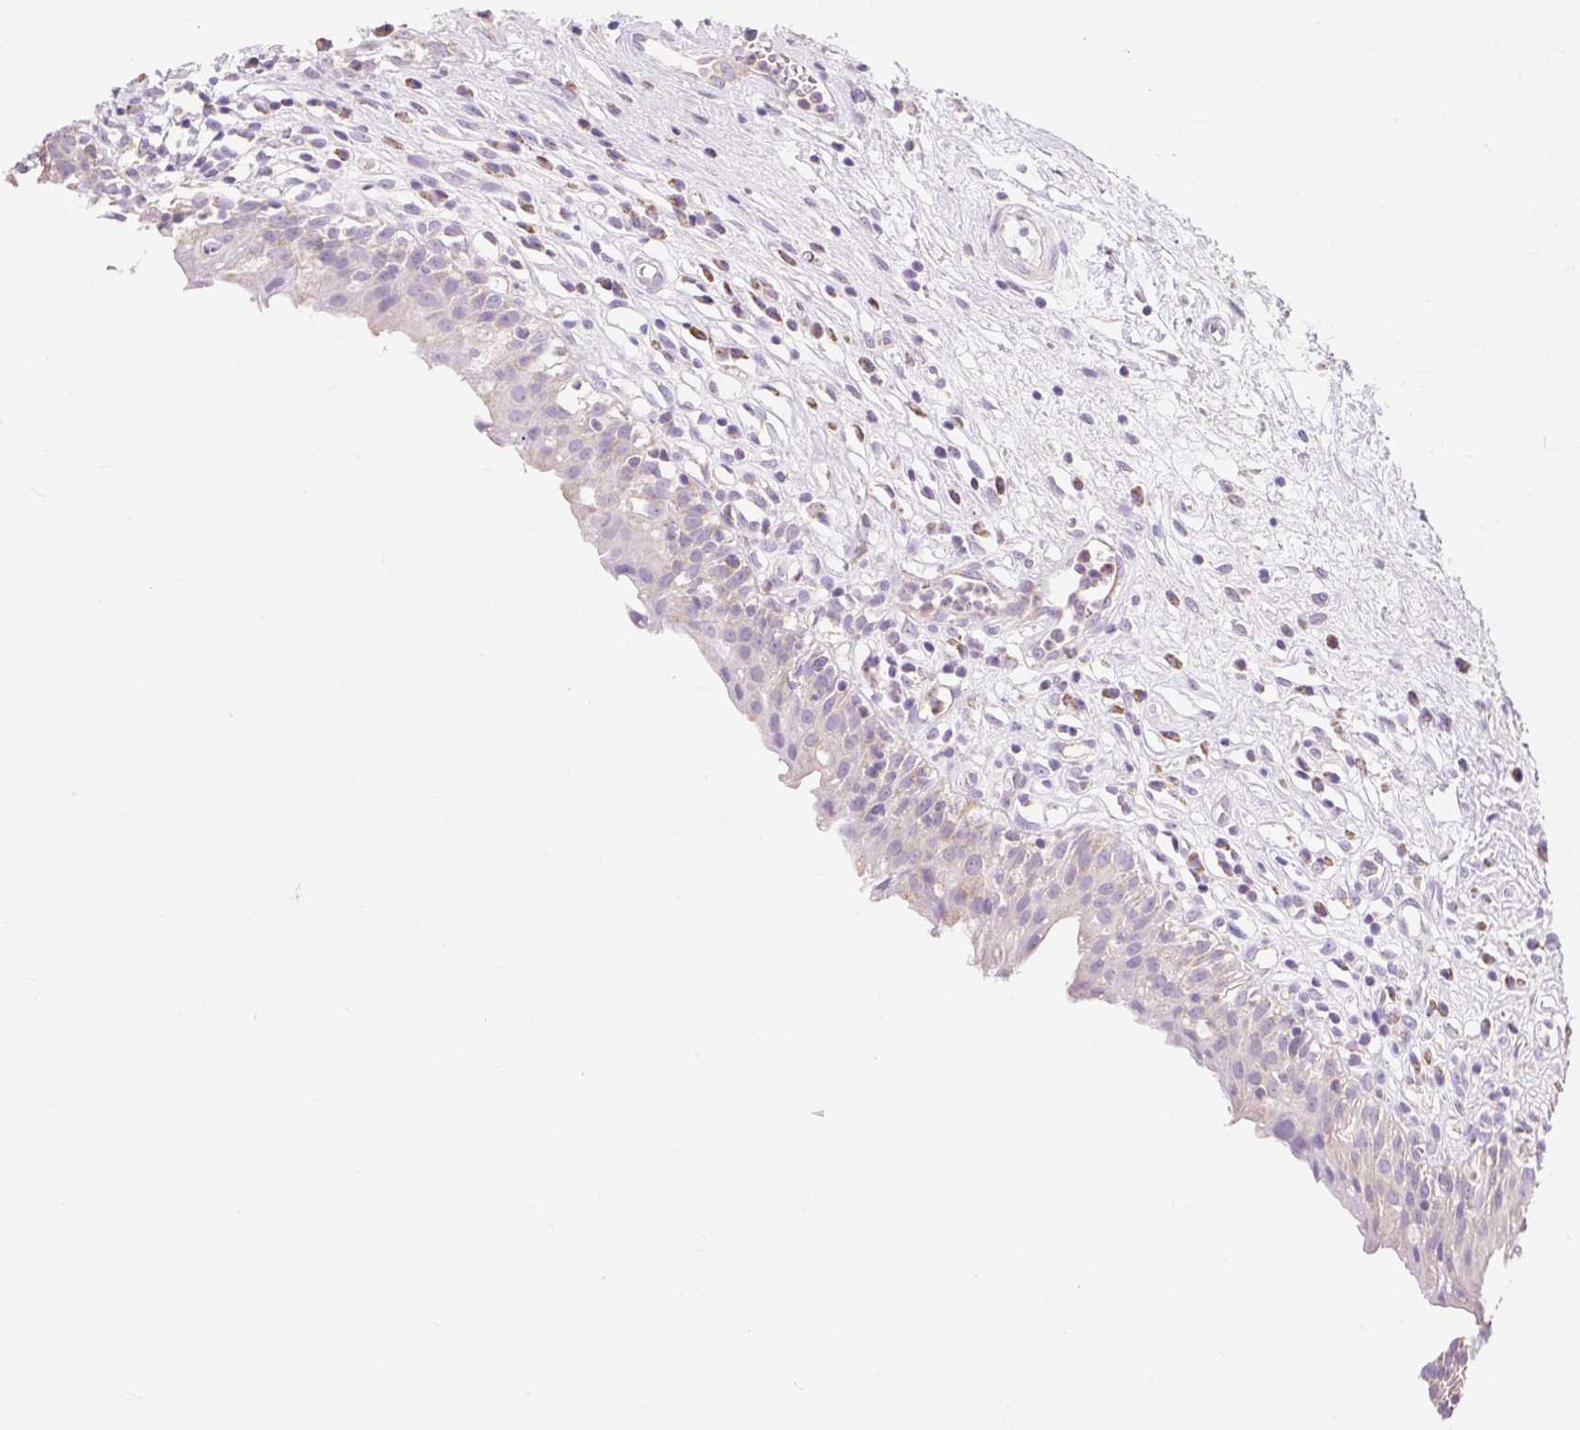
{"staining": {"intensity": "negative", "quantity": "none", "location": "none"}, "tissue": "urinary bladder", "cell_type": "Urothelial cells", "image_type": "normal", "snomed": [{"axis": "morphology", "description": "Normal tissue, NOS"}, {"axis": "morphology", "description": "Inflammation, NOS"}, {"axis": "topography", "description": "Urinary bladder"}], "caption": "Immunohistochemistry (IHC) histopathology image of unremarkable urinary bladder: human urinary bladder stained with DAB (3,3'-diaminobenzidine) shows no significant protein expression in urothelial cells. Brightfield microscopy of IHC stained with DAB (3,3'-diaminobenzidine) (brown) and hematoxylin (blue), captured at high magnification.", "gene": "DHX35", "patient": {"sex": "male", "age": 63}}